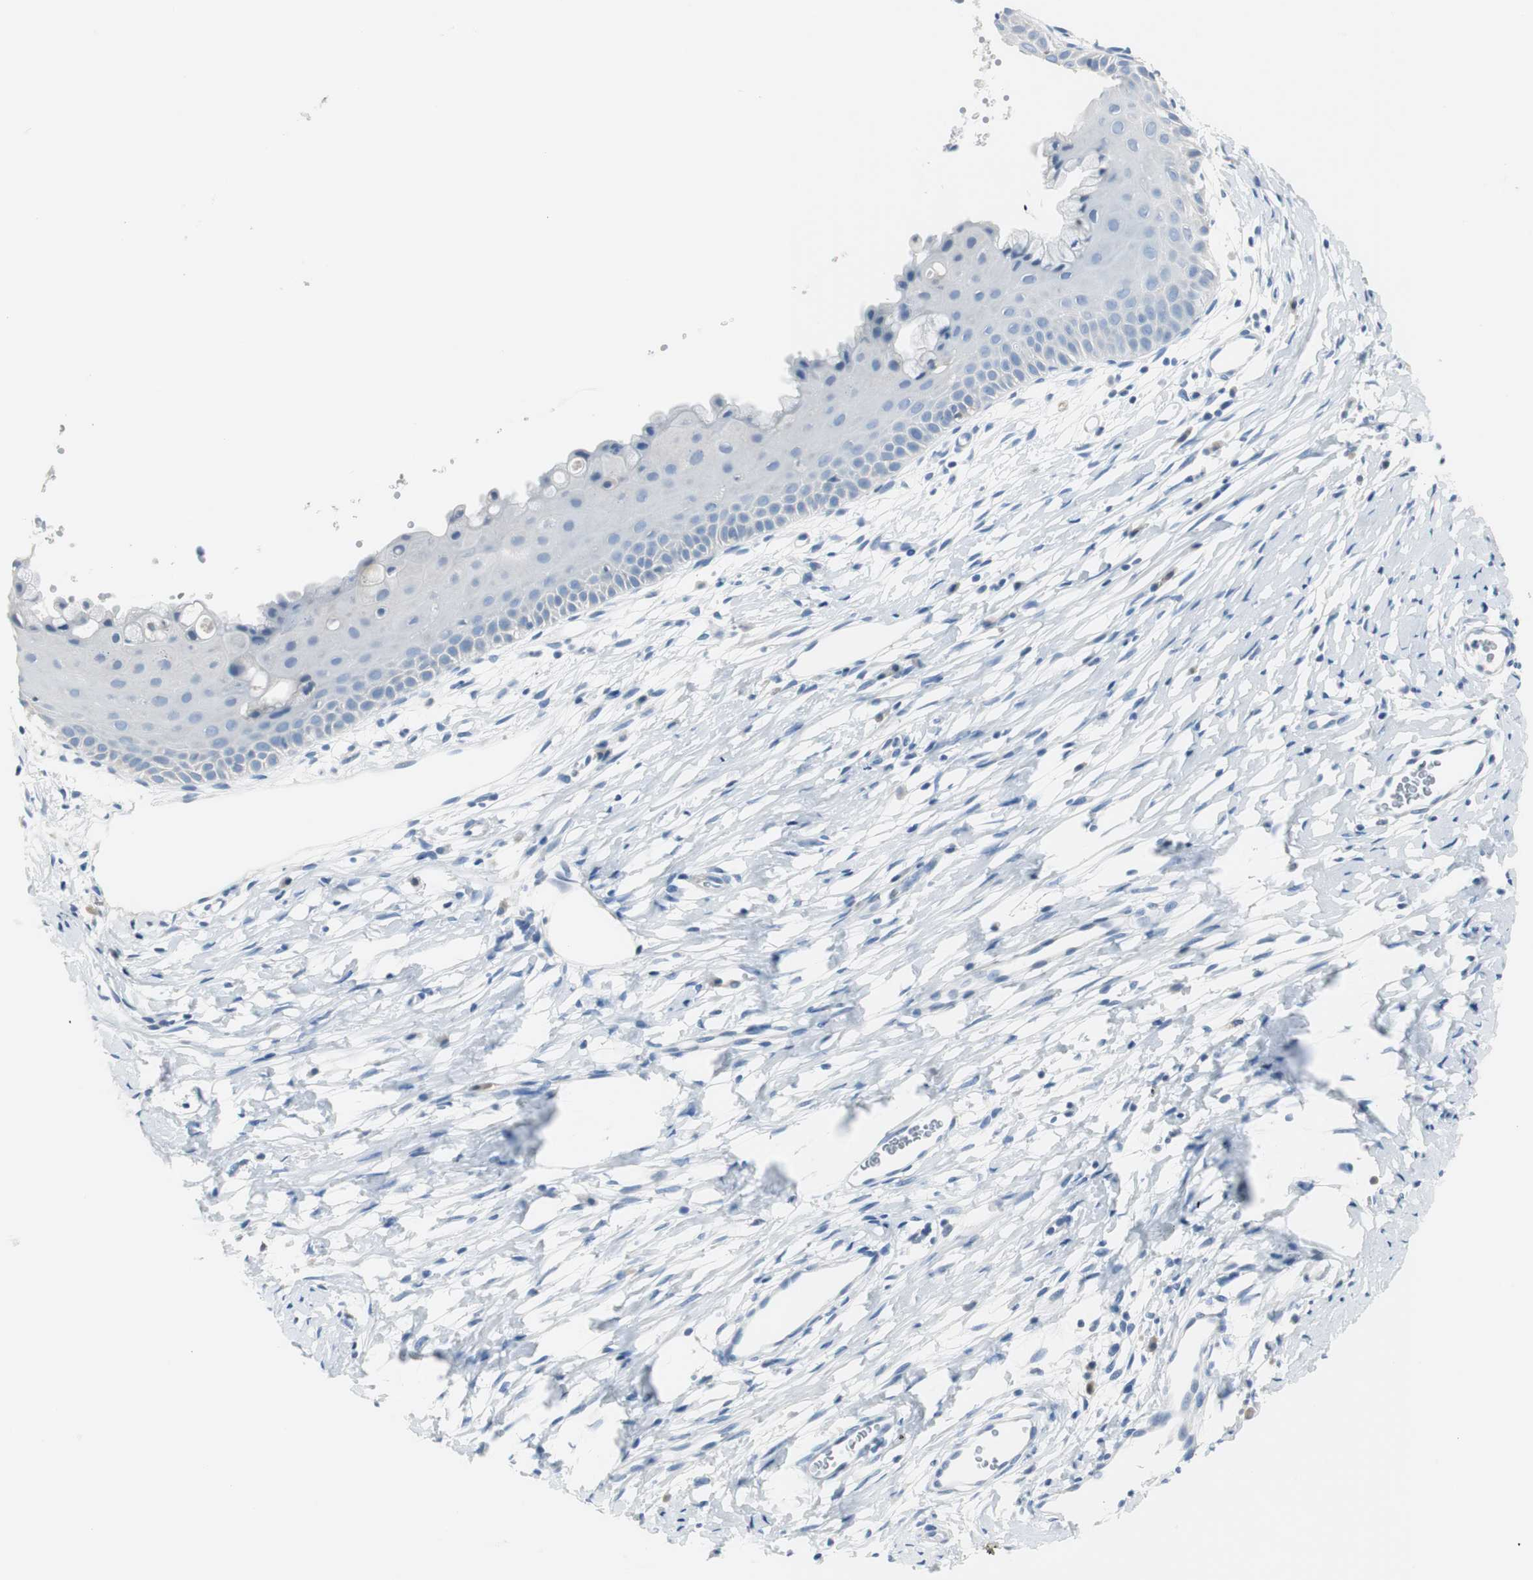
{"staining": {"intensity": "negative", "quantity": "none", "location": "none"}, "tissue": "cervix", "cell_type": "Squamous epithelial cells", "image_type": "normal", "snomed": [{"axis": "morphology", "description": "Normal tissue, NOS"}, {"axis": "topography", "description": "Cervix"}], "caption": "A high-resolution photomicrograph shows immunohistochemistry (IHC) staining of normal cervix, which shows no significant expression in squamous epithelial cells. (IHC, brightfield microscopy, high magnification).", "gene": "FBP1", "patient": {"sex": "female", "age": 39}}